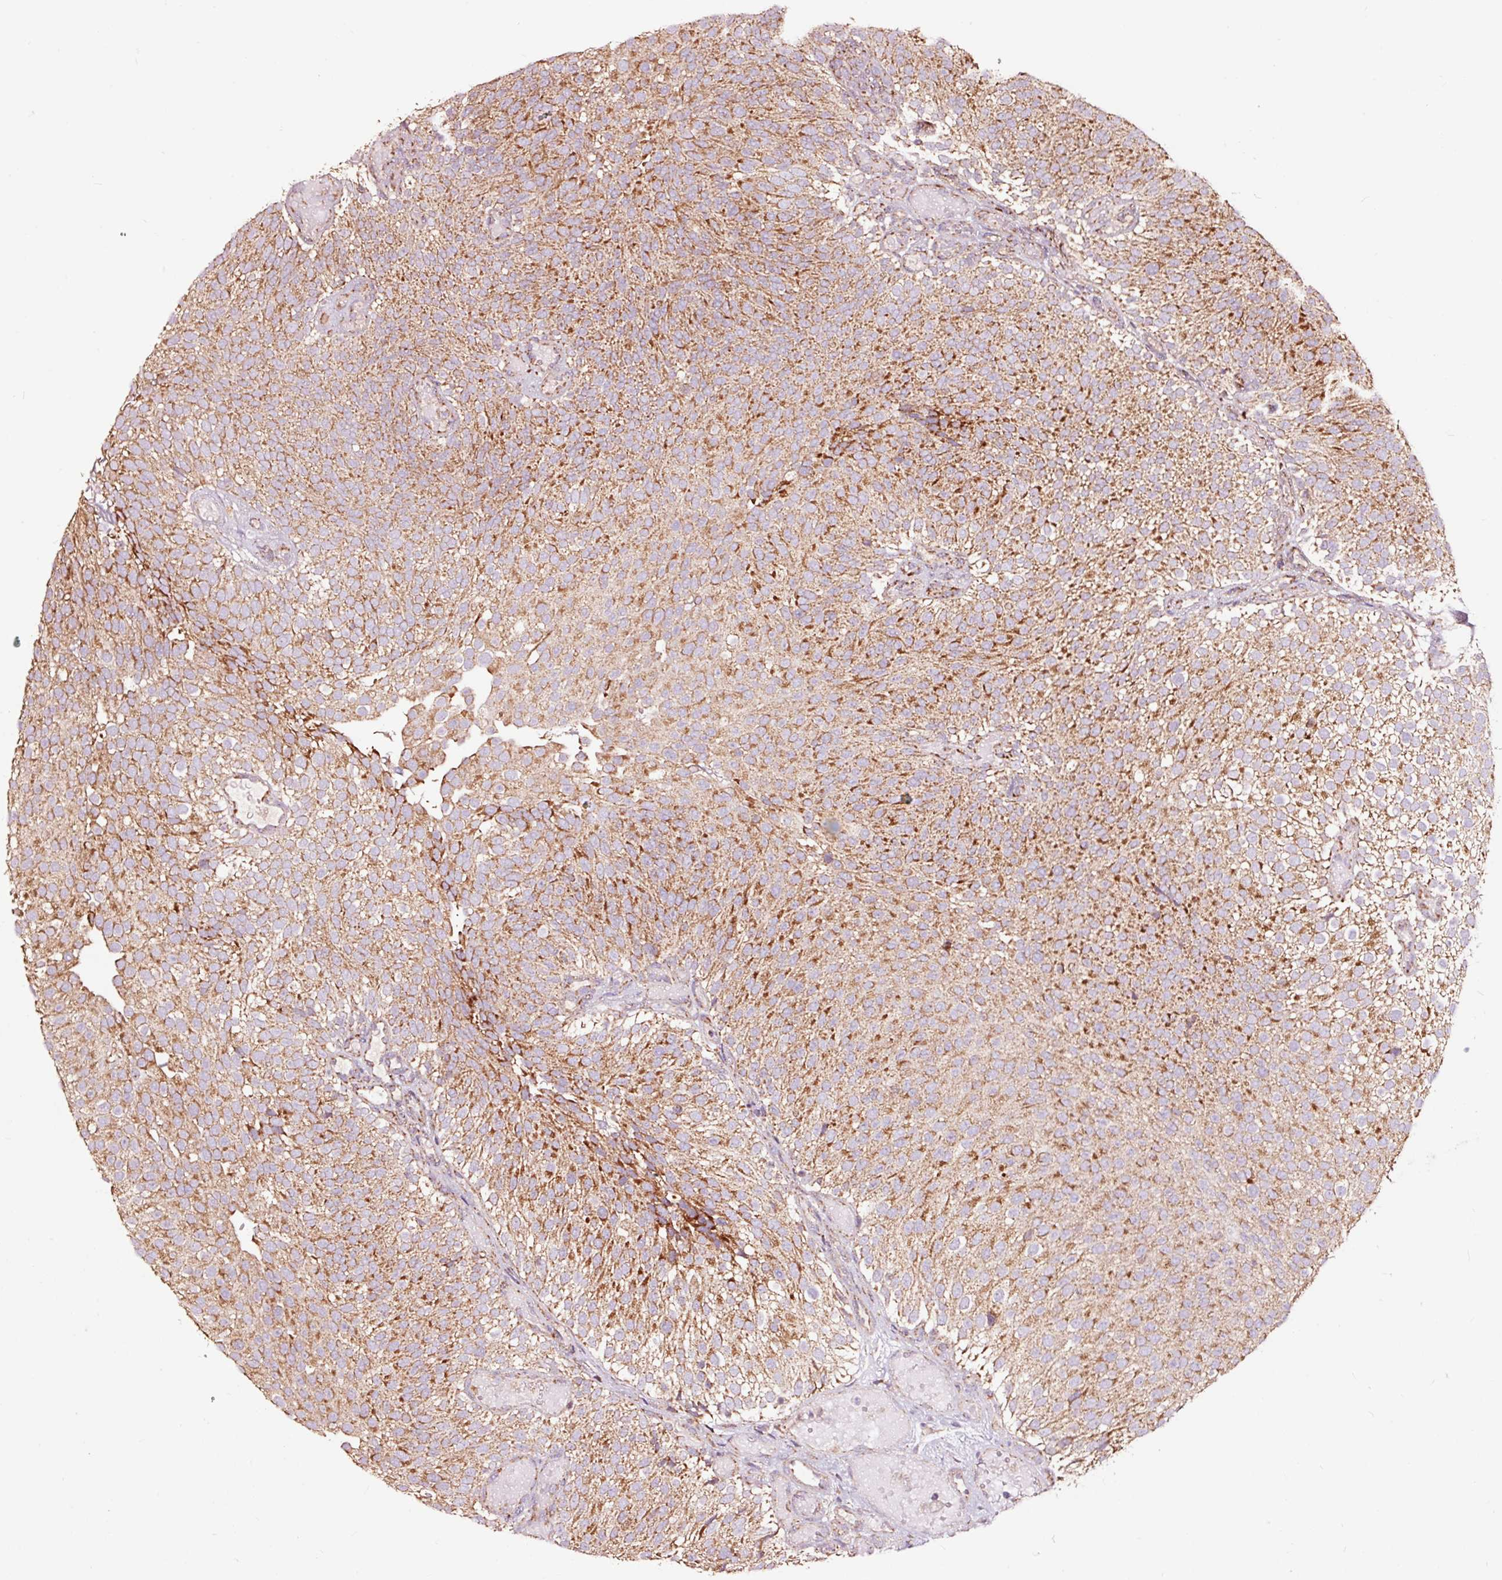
{"staining": {"intensity": "moderate", "quantity": ">75%", "location": "cytoplasmic/membranous"}, "tissue": "urothelial cancer", "cell_type": "Tumor cells", "image_type": "cancer", "snomed": [{"axis": "morphology", "description": "Urothelial carcinoma, Low grade"}, {"axis": "topography", "description": "Urinary bladder"}], "caption": "Protein staining of low-grade urothelial carcinoma tissue reveals moderate cytoplasmic/membranous positivity in approximately >75% of tumor cells.", "gene": "TPM1", "patient": {"sex": "male", "age": 78}}